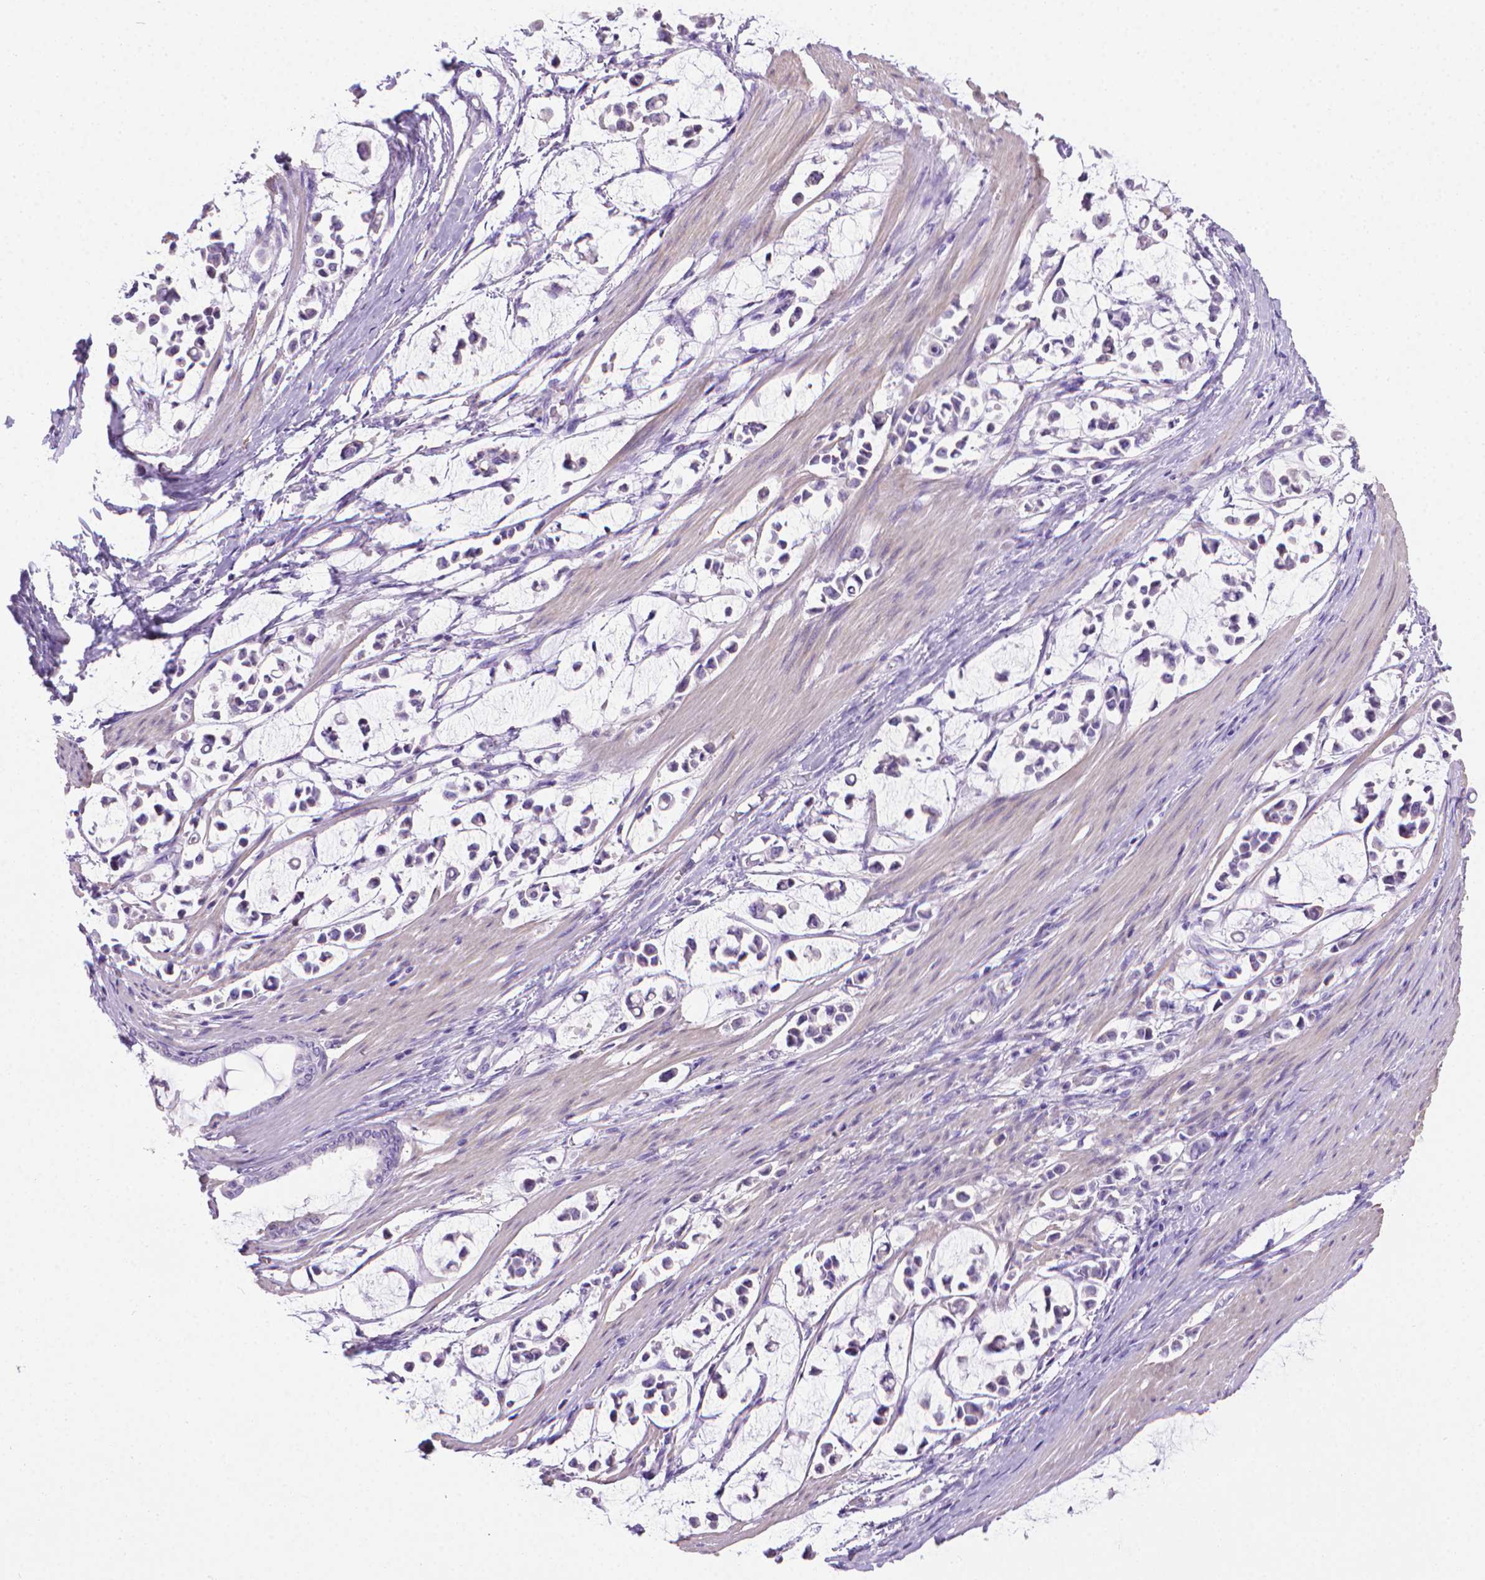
{"staining": {"intensity": "negative", "quantity": "none", "location": "none"}, "tissue": "stomach cancer", "cell_type": "Tumor cells", "image_type": "cancer", "snomed": [{"axis": "morphology", "description": "Adenocarcinoma, NOS"}, {"axis": "topography", "description": "Stomach"}], "caption": "Protein analysis of stomach cancer shows no significant expression in tumor cells.", "gene": "PNMA2", "patient": {"sex": "male", "age": 82}}